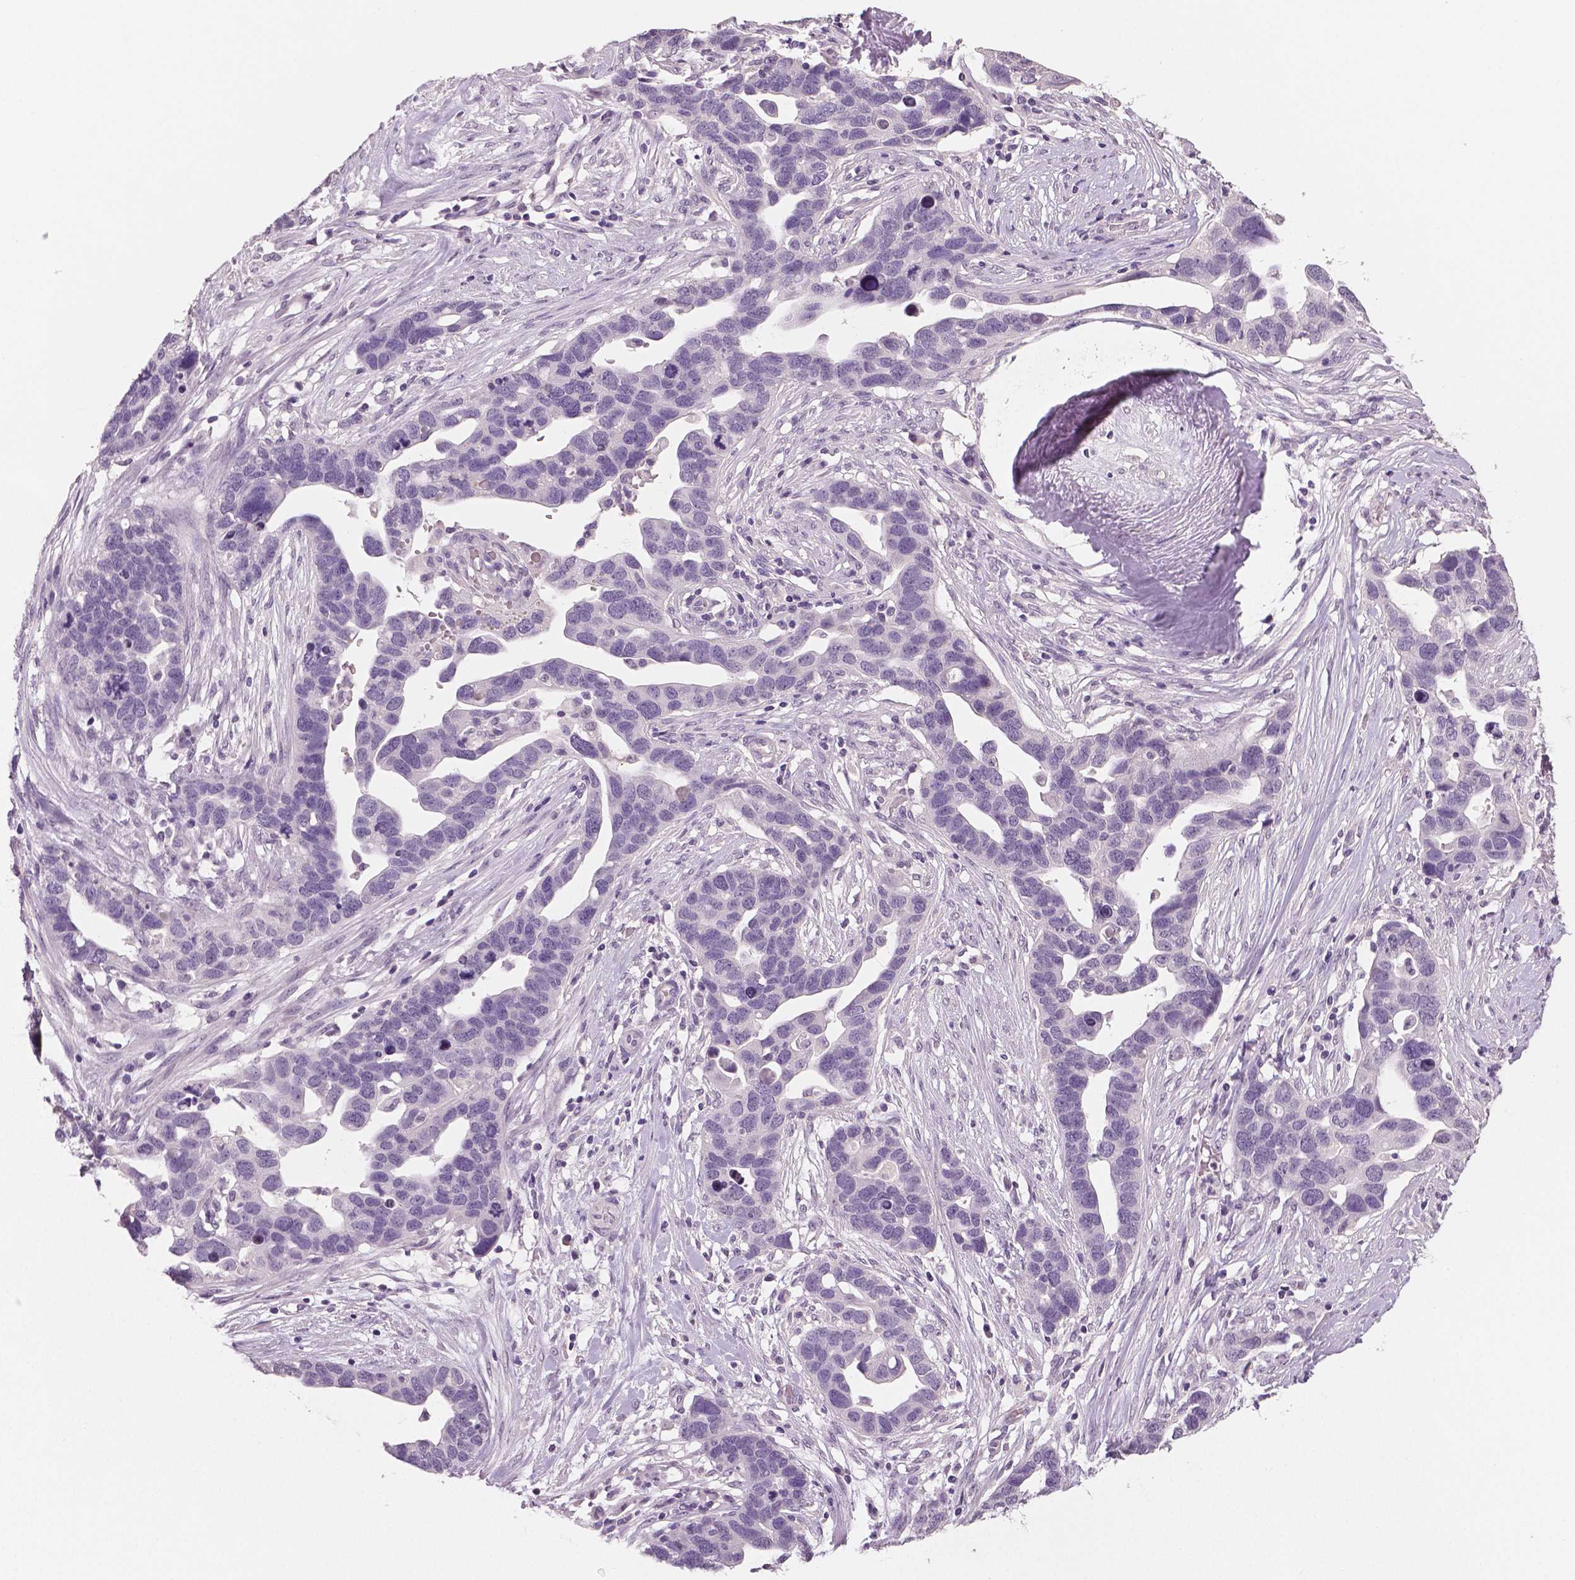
{"staining": {"intensity": "negative", "quantity": "none", "location": "none"}, "tissue": "ovarian cancer", "cell_type": "Tumor cells", "image_type": "cancer", "snomed": [{"axis": "morphology", "description": "Cystadenocarcinoma, serous, NOS"}, {"axis": "topography", "description": "Ovary"}], "caption": "Immunohistochemistry (IHC) micrograph of serous cystadenocarcinoma (ovarian) stained for a protein (brown), which demonstrates no staining in tumor cells. Nuclei are stained in blue.", "gene": "NECAB1", "patient": {"sex": "female", "age": 54}}